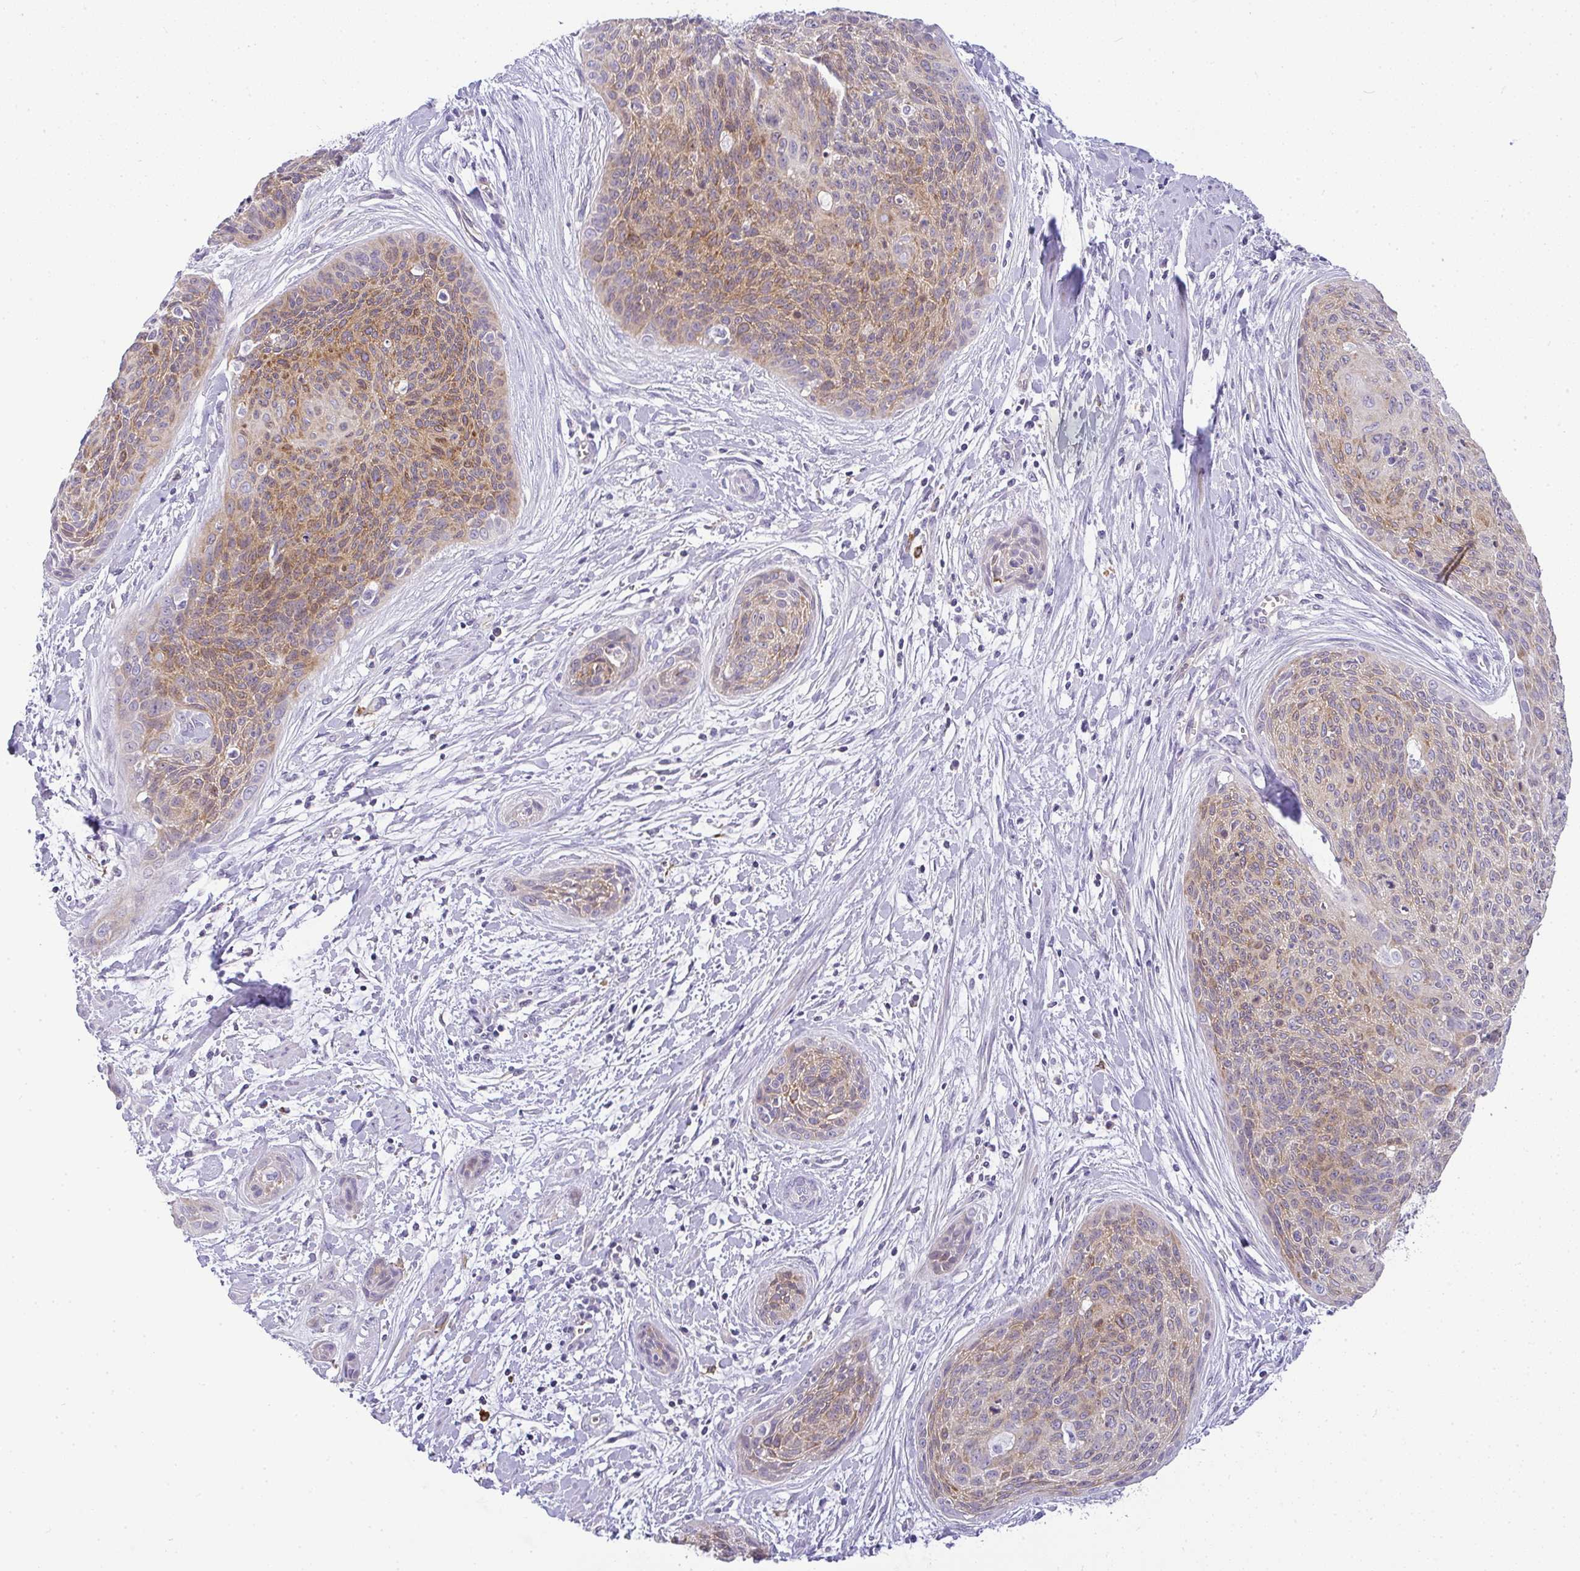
{"staining": {"intensity": "moderate", "quantity": "25%-75%", "location": "cytoplasmic/membranous"}, "tissue": "cervical cancer", "cell_type": "Tumor cells", "image_type": "cancer", "snomed": [{"axis": "morphology", "description": "Squamous cell carcinoma, NOS"}, {"axis": "topography", "description": "Cervix"}], "caption": "Immunohistochemistry (IHC) (DAB (3,3'-diaminobenzidine)) staining of squamous cell carcinoma (cervical) shows moderate cytoplasmic/membranous protein positivity in about 25%-75% of tumor cells.", "gene": "LIPE", "patient": {"sex": "female", "age": 55}}